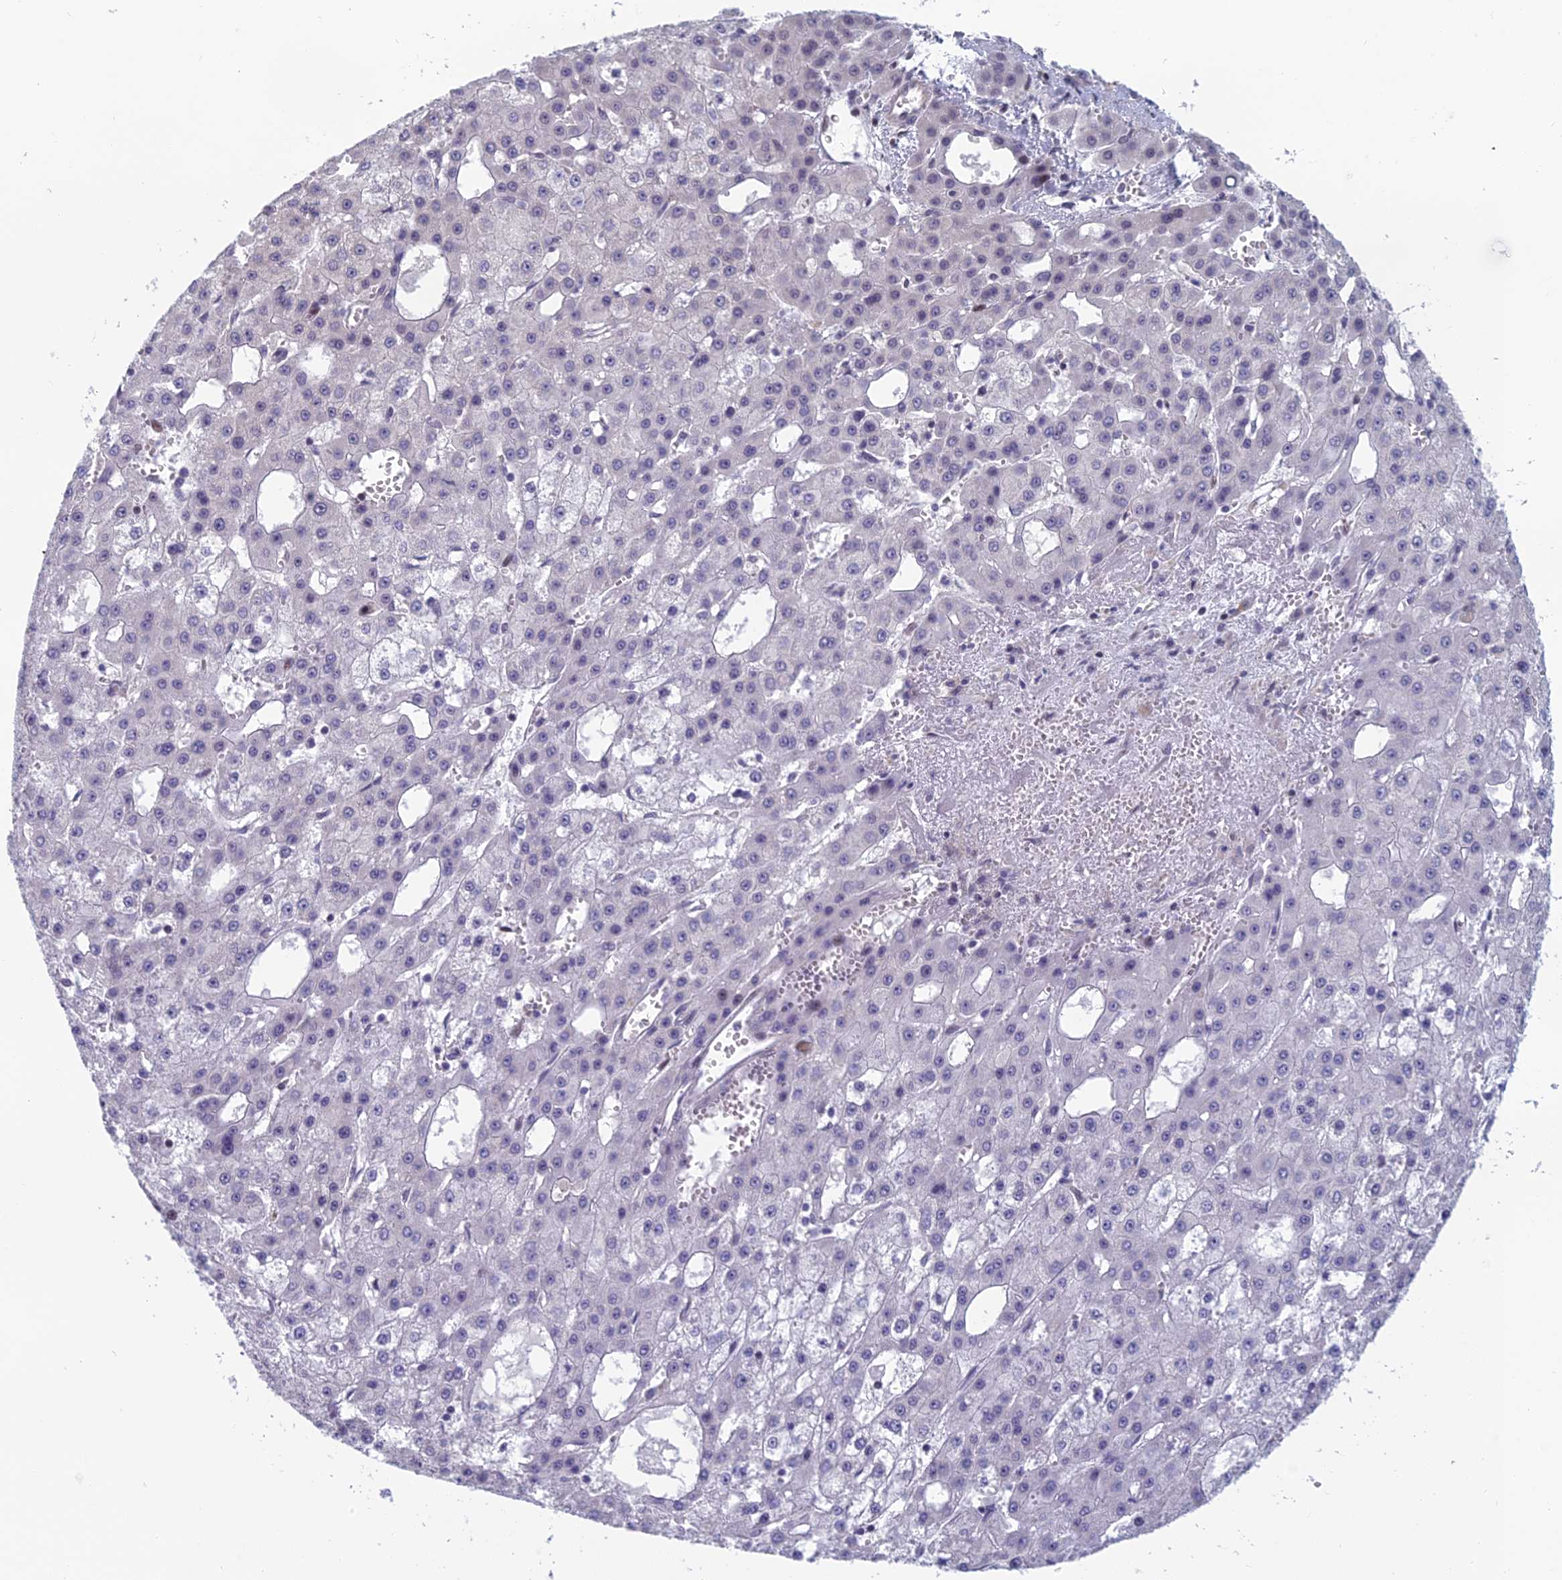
{"staining": {"intensity": "negative", "quantity": "none", "location": "none"}, "tissue": "liver cancer", "cell_type": "Tumor cells", "image_type": "cancer", "snomed": [{"axis": "morphology", "description": "Carcinoma, Hepatocellular, NOS"}, {"axis": "topography", "description": "Liver"}], "caption": "High power microscopy photomicrograph of an IHC photomicrograph of liver cancer, revealing no significant positivity in tumor cells.", "gene": "RGS17", "patient": {"sex": "male", "age": 47}}